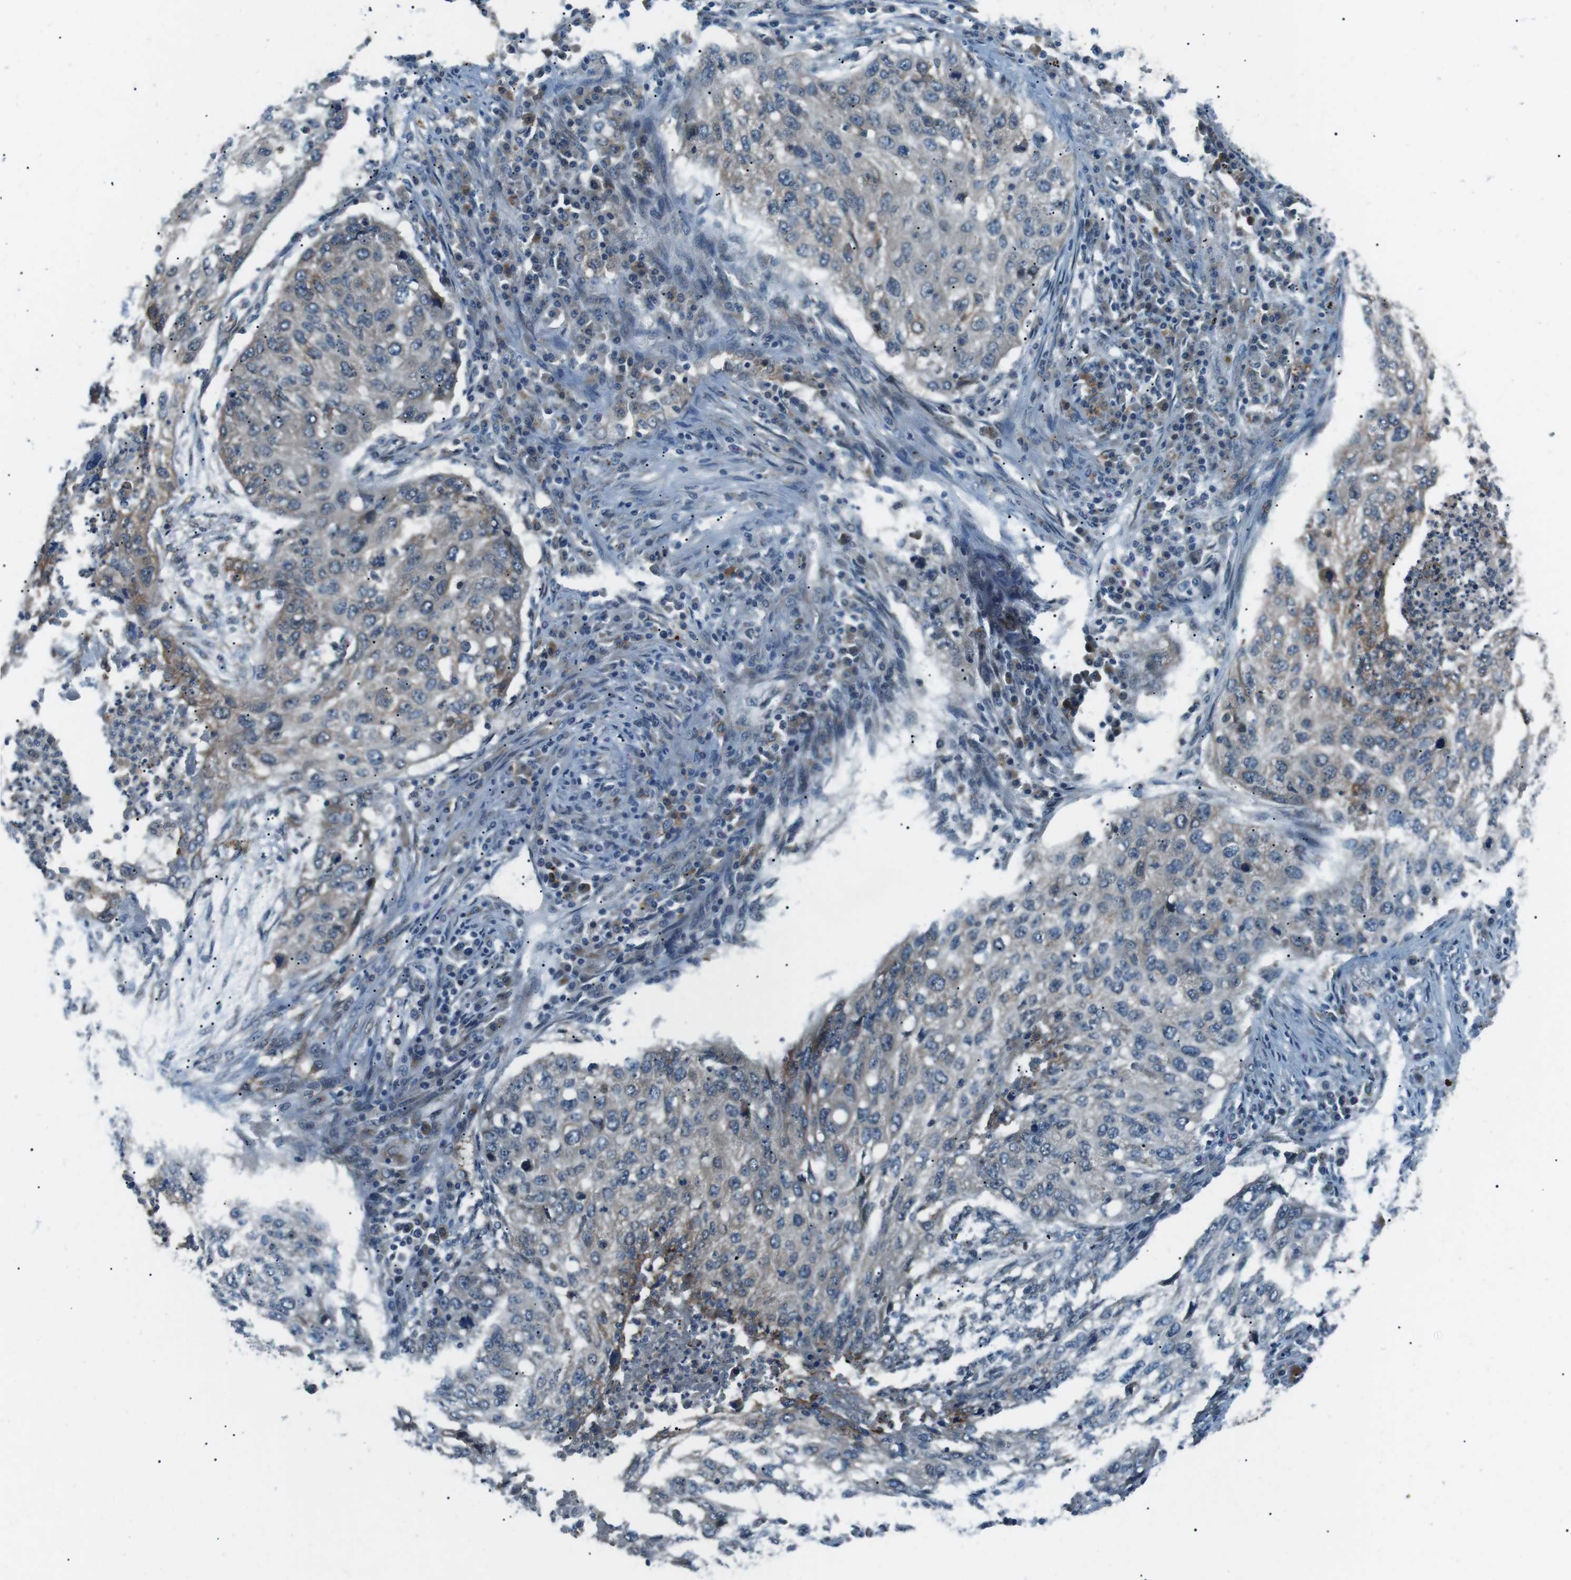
{"staining": {"intensity": "weak", "quantity": "<25%", "location": "cytoplasmic/membranous"}, "tissue": "lung cancer", "cell_type": "Tumor cells", "image_type": "cancer", "snomed": [{"axis": "morphology", "description": "Squamous cell carcinoma, NOS"}, {"axis": "topography", "description": "Lung"}], "caption": "Lung cancer (squamous cell carcinoma) was stained to show a protein in brown. There is no significant staining in tumor cells.", "gene": "LRIG2", "patient": {"sex": "female", "age": 63}}